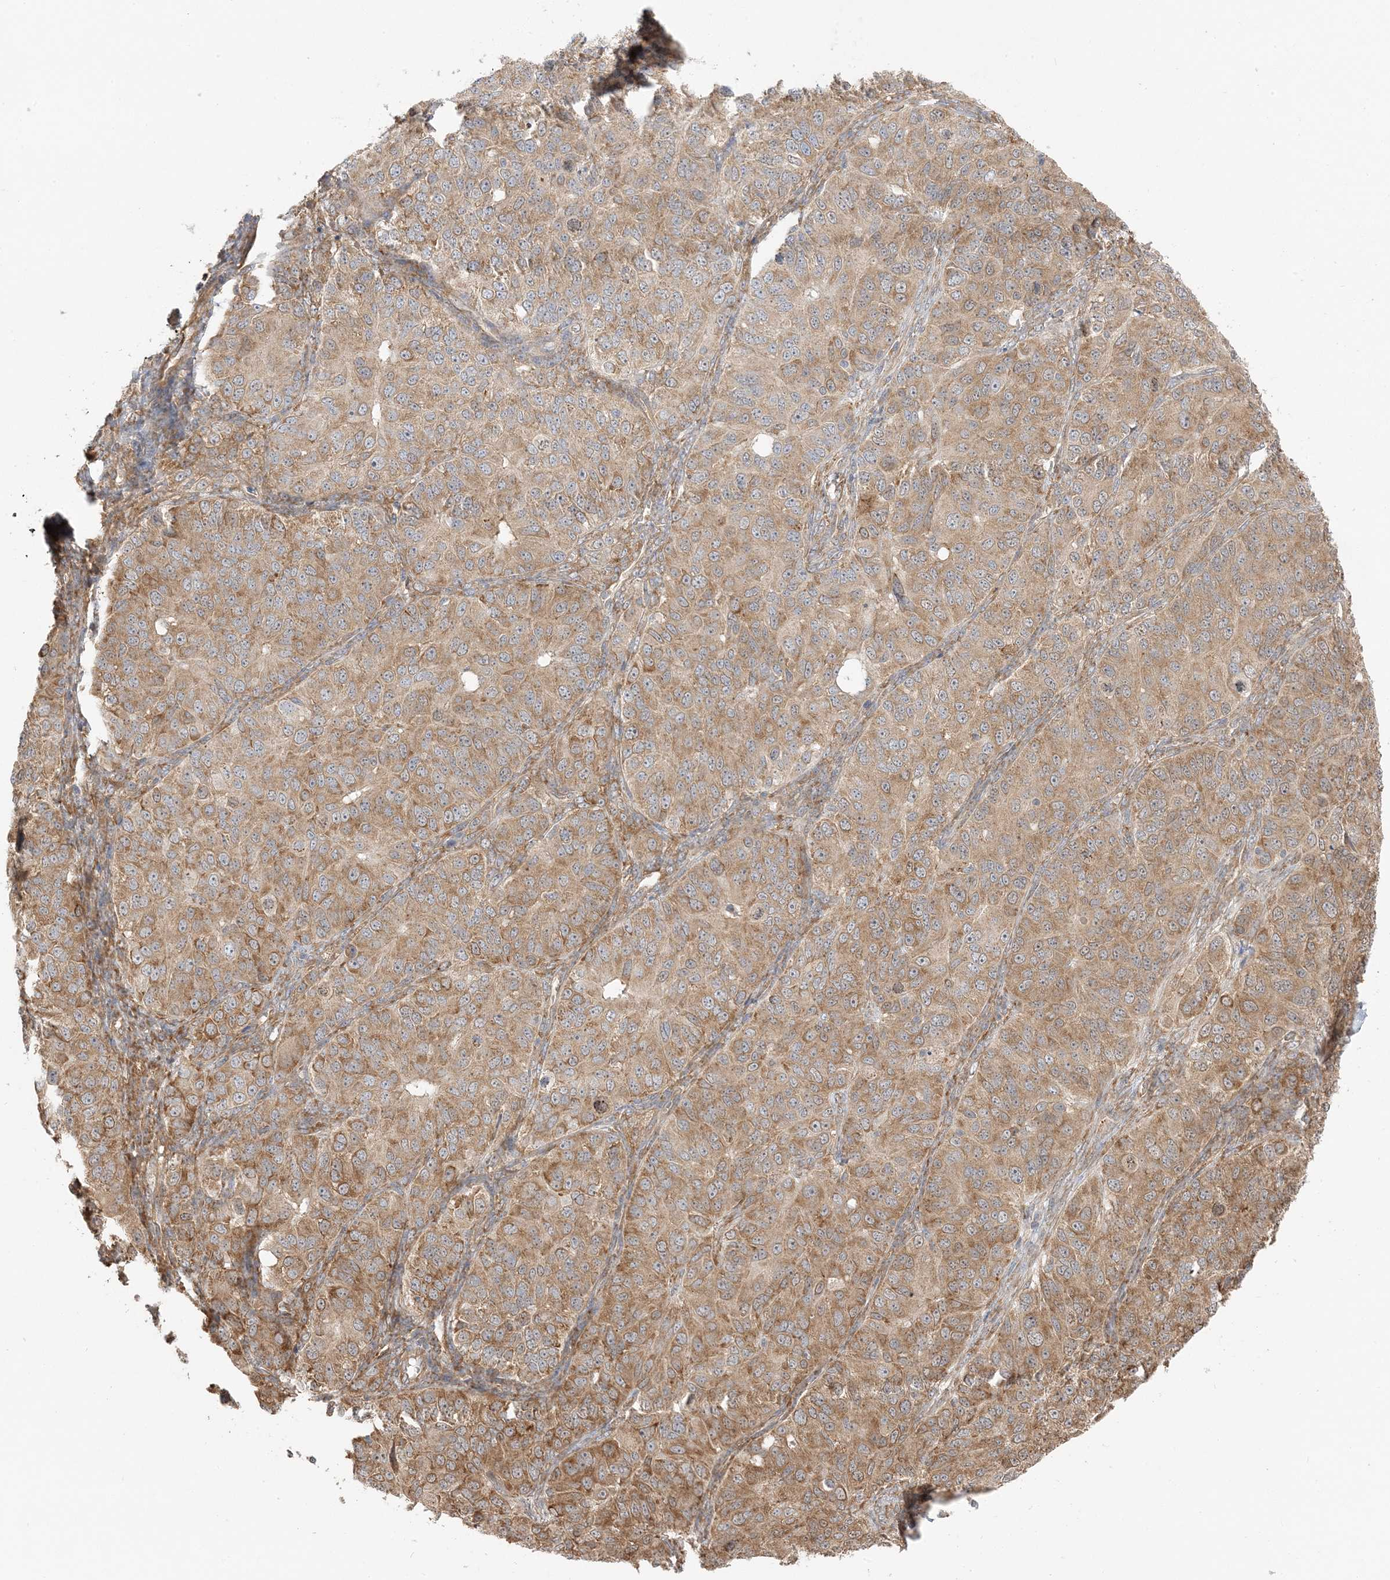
{"staining": {"intensity": "moderate", "quantity": ">75%", "location": "cytoplasmic/membranous"}, "tissue": "ovarian cancer", "cell_type": "Tumor cells", "image_type": "cancer", "snomed": [{"axis": "morphology", "description": "Carcinoma, endometroid"}, {"axis": "topography", "description": "Ovary"}], "caption": "Immunohistochemistry of human ovarian endometroid carcinoma demonstrates medium levels of moderate cytoplasmic/membranous positivity in about >75% of tumor cells. (DAB (3,3'-diaminobenzidine) IHC with brightfield microscopy, high magnification).", "gene": "UBAP2L", "patient": {"sex": "female", "age": 51}}